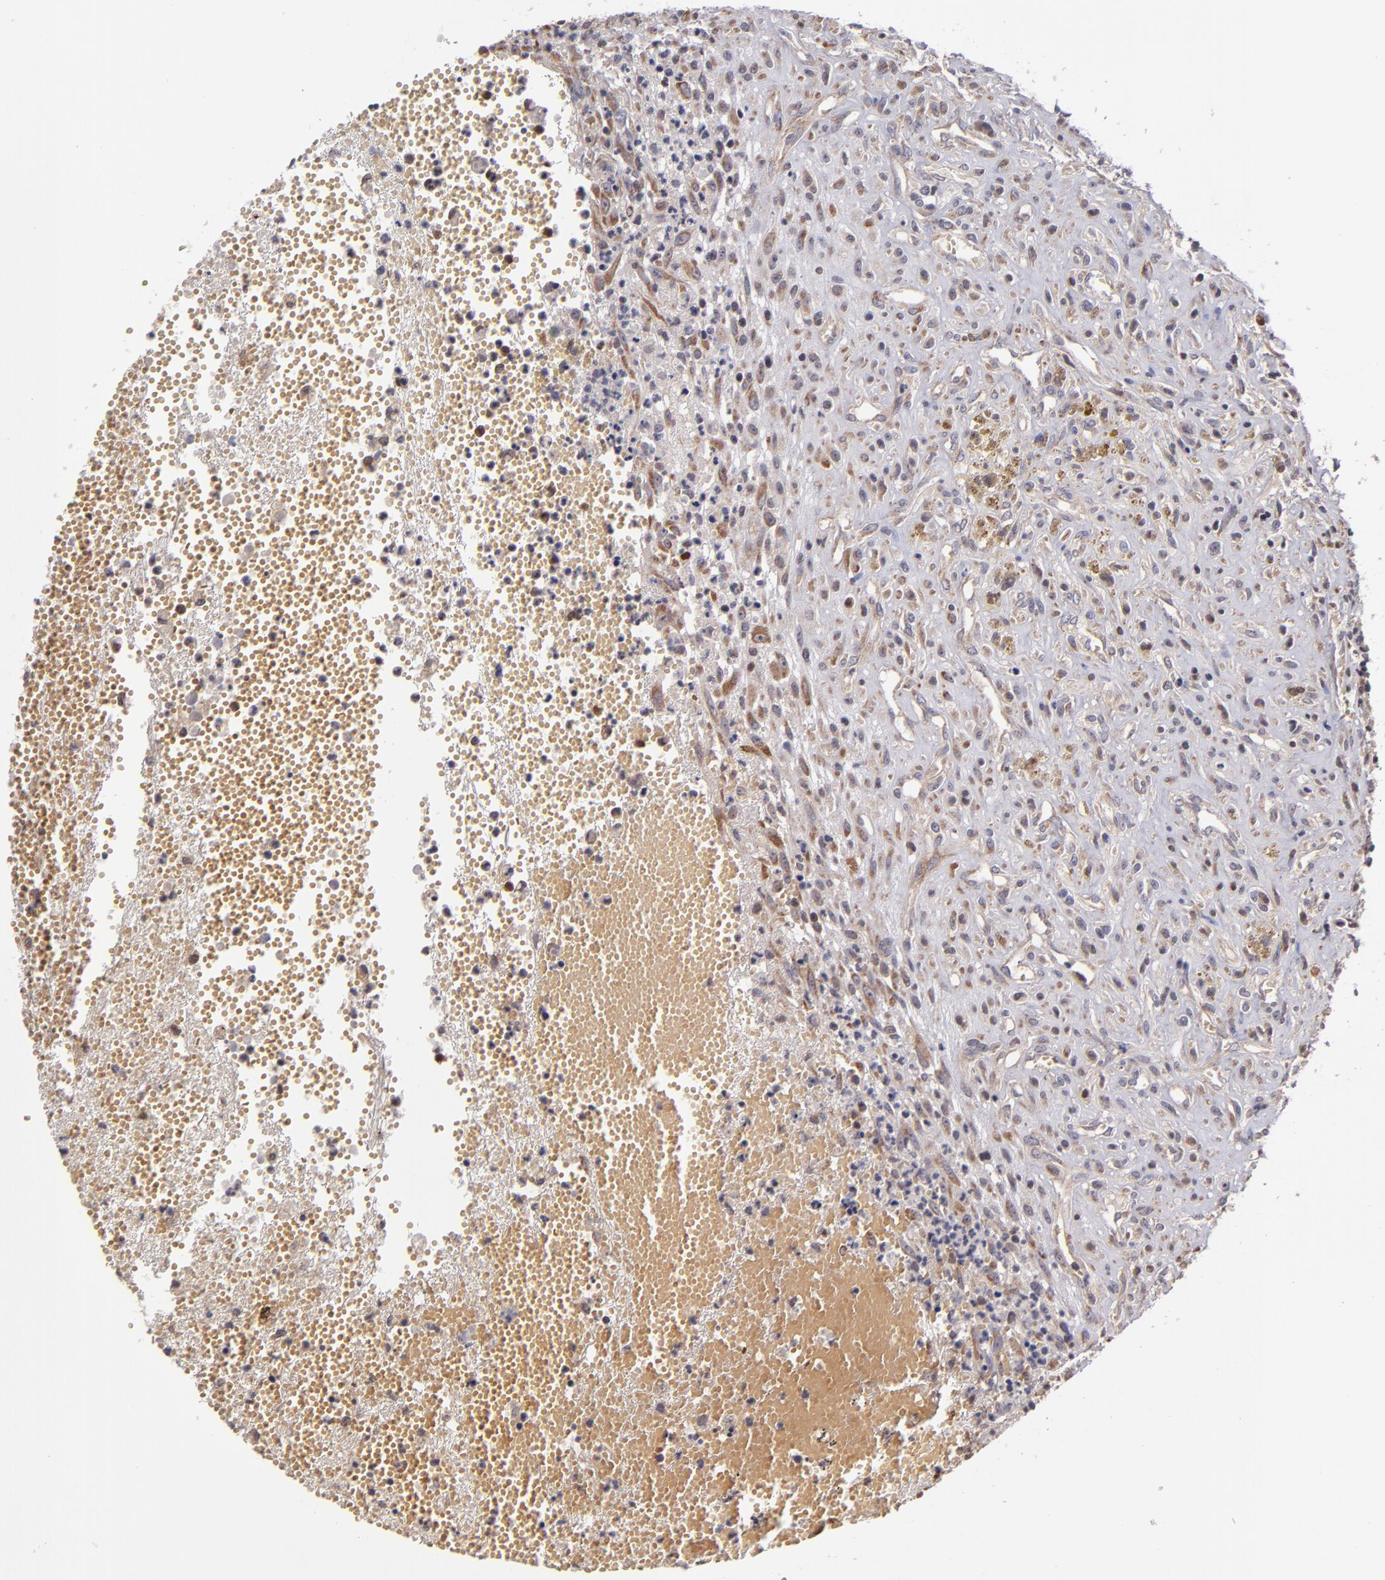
{"staining": {"intensity": "weak", "quantity": "25%-75%", "location": "cytoplasmic/membranous"}, "tissue": "glioma", "cell_type": "Tumor cells", "image_type": "cancer", "snomed": [{"axis": "morphology", "description": "Glioma, malignant, High grade"}, {"axis": "topography", "description": "Brain"}], "caption": "An immunohistochemistry photomicrograph of tumor tissue is shown. Protein staining in brown labels weak cytoplasmic/membranous positivity in malignant glioma (high-grade) within tumor cells.", "gene": "CASP1", "patient": {"sex": "male", "age": 66}}